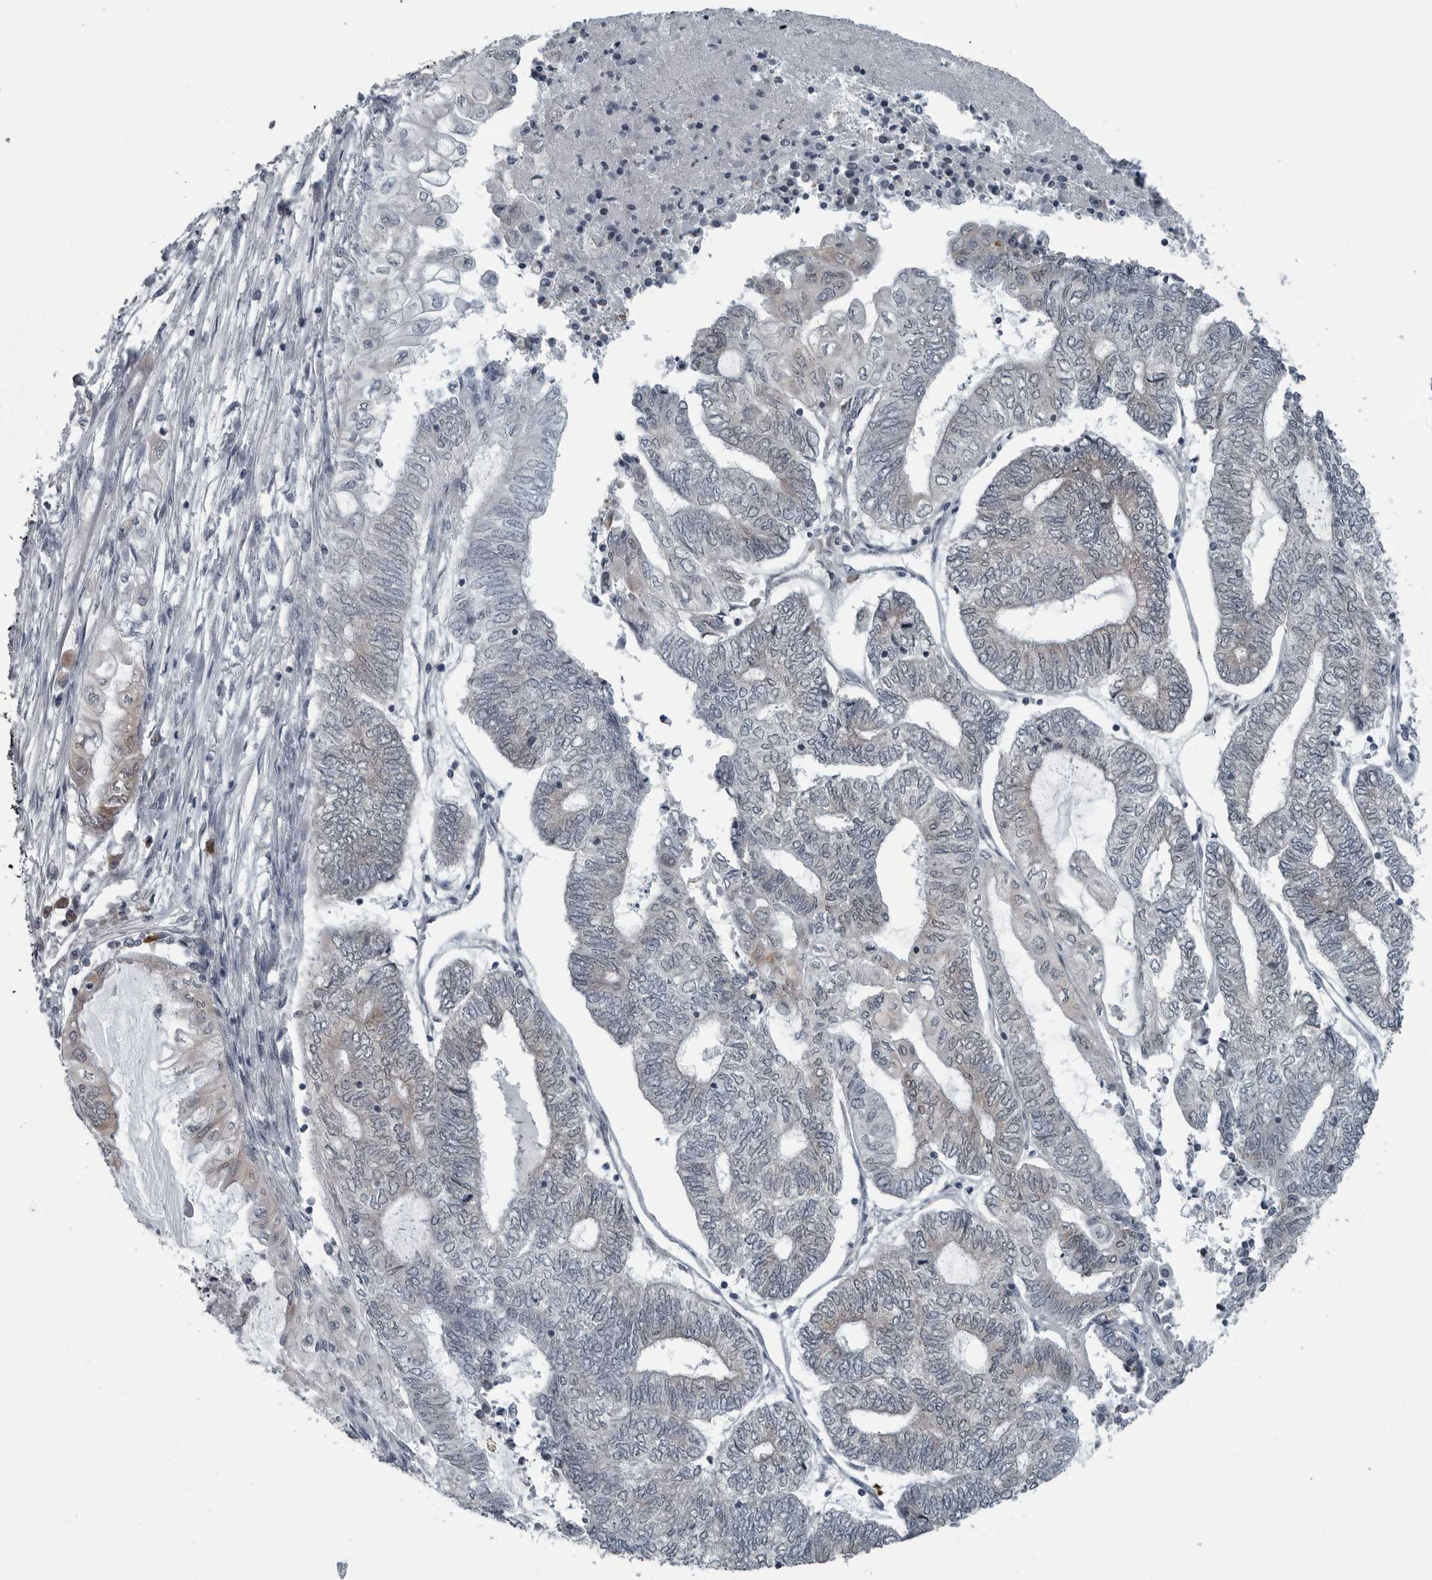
{"staining": {"intensity": "weak", "quantity": "<25%", "location": "cytoplasmic/membranous"}, "tissue": "endometrial cancer", "cell_type": "Tumor cells", "image_type": "cancer", "snomed": [{"axis": "morphology", "description": "Adenocarcinoma, NOS"}, {"axis": "topography", "description": "Uterus"}, {"axis": "topography", "description": "Endometrium"}], "caption": "A high-resolution photomicrograph shows IHC staining of endometrial cancer, which demonstrates no significant positivity in tumor cells. (Stains: DAB (3,3'-diaminobenzidine) IHC with hematoxylin counter stain, Microscopy: brightfield microscopy at high magnification).", "gene": "DNAAF11", "patient": {"sex": "female", "age": 70}}